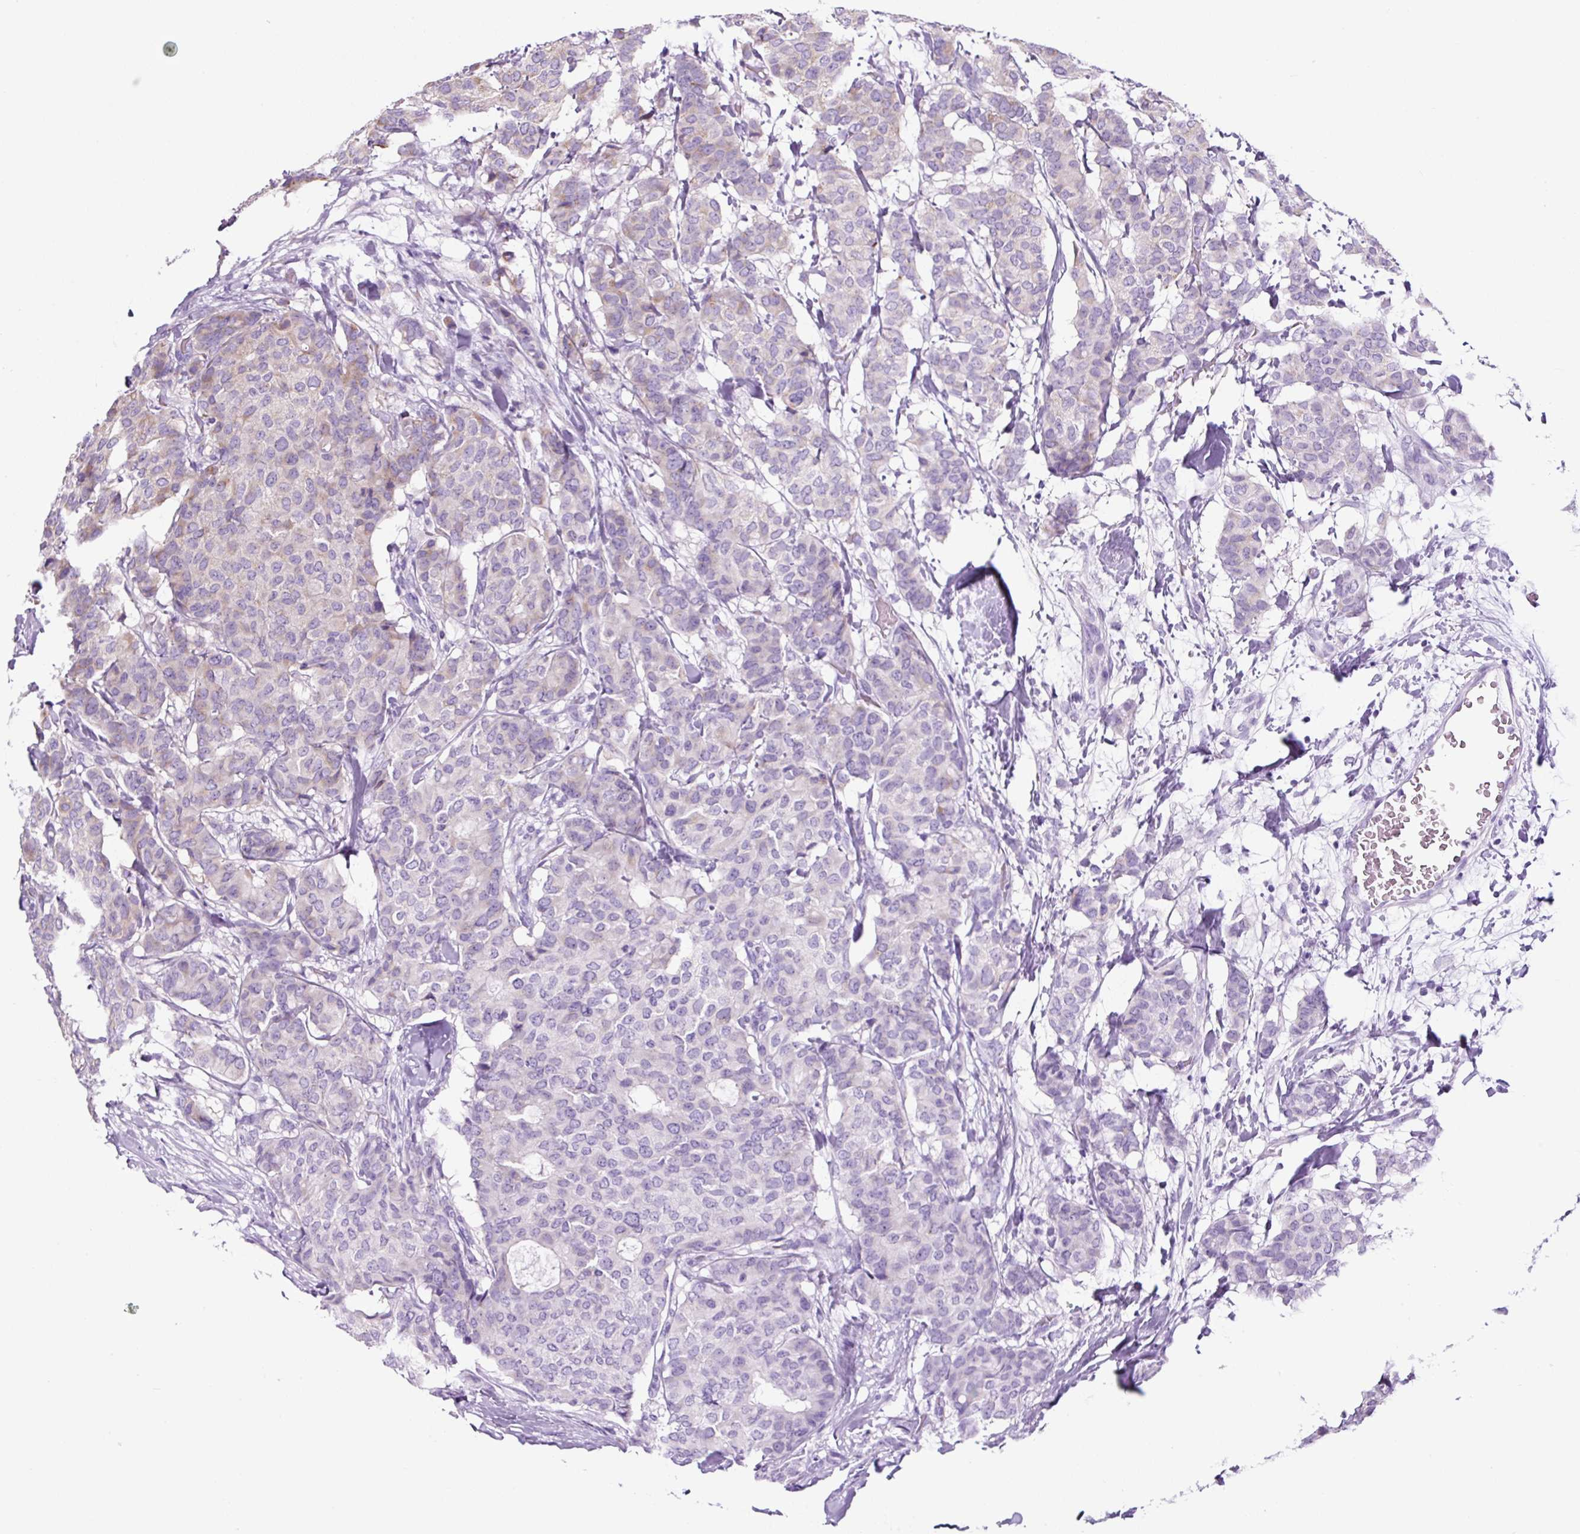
{"staining": {"intensity": "weak", "quantity": "<25%", "location": "cytoplasmic/membranous"}, "tissue": "breast cancer", "cell_type": "Tumor cells", "image_type": "cancer", "snomed": [{"axis": "morphology", "description": "Duct carcinoma"}, {"axis": "topography", "description": "Breast"}], "caption": "DAB (3,3'-diaminobenzidine) immunohistochemical staining of human intraductal carcinoma (breast) displays no significant positivity in tumor cells.", "gene": "GORASP1", "patient": {"sex": "female", "age": 75}}